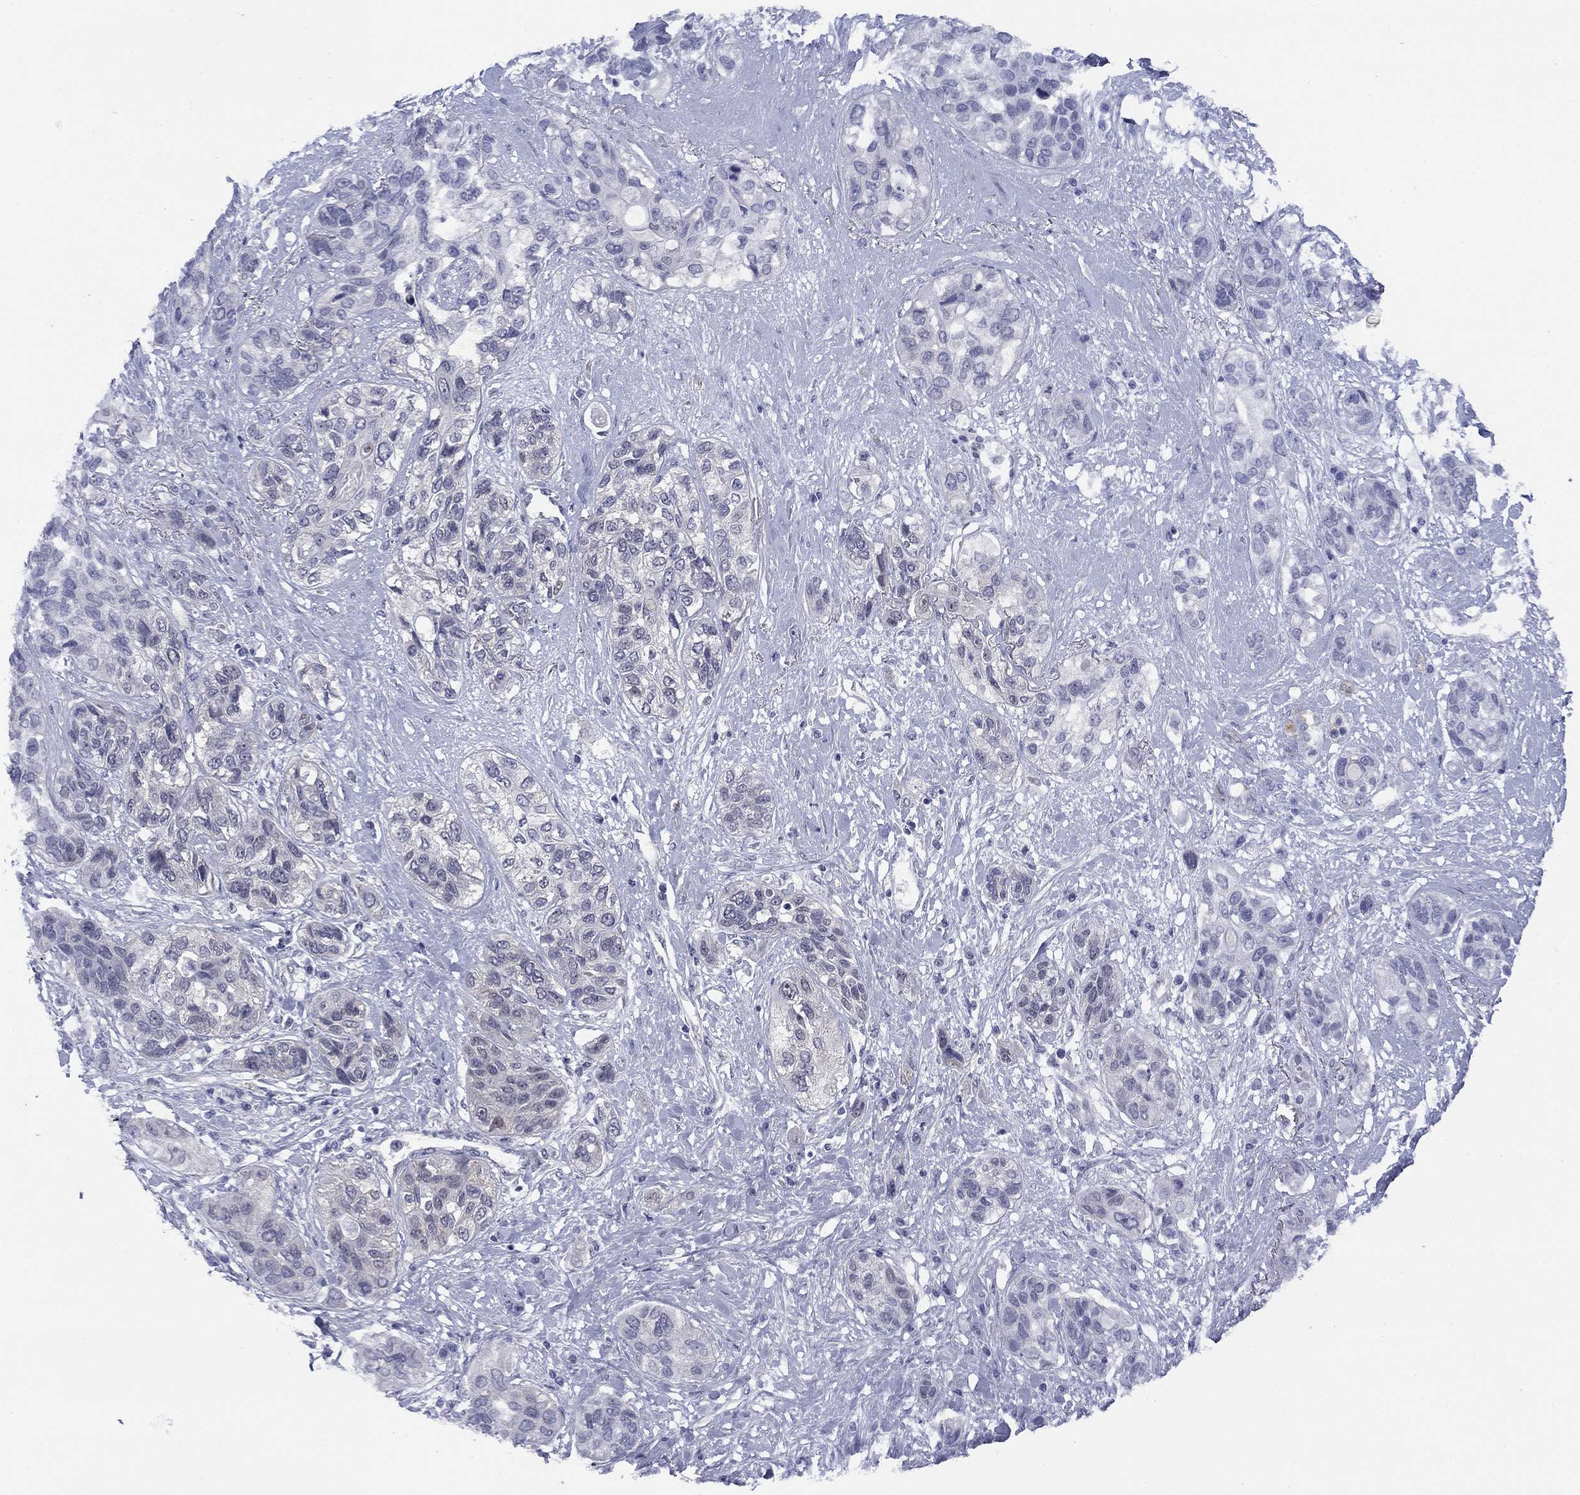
{"staining": {"intensity": "negative", "quantity": "none", "location": "none"}, "tissue": "lung cancer", "cell_type": "Tumor cells", "image_type": "cancer", "snomed": [{"axis": "morphology", "description": "Squamous cell carcinoma, NOS"}, {"axis": "topography", "description": "Lung"}], "caption": "Histopathology image shows no significant protein expression in tumor cells of squamous cell carcinoma (lung).", "gene": "TIGD4", "patient": {"sex": "female", "age": 70}}